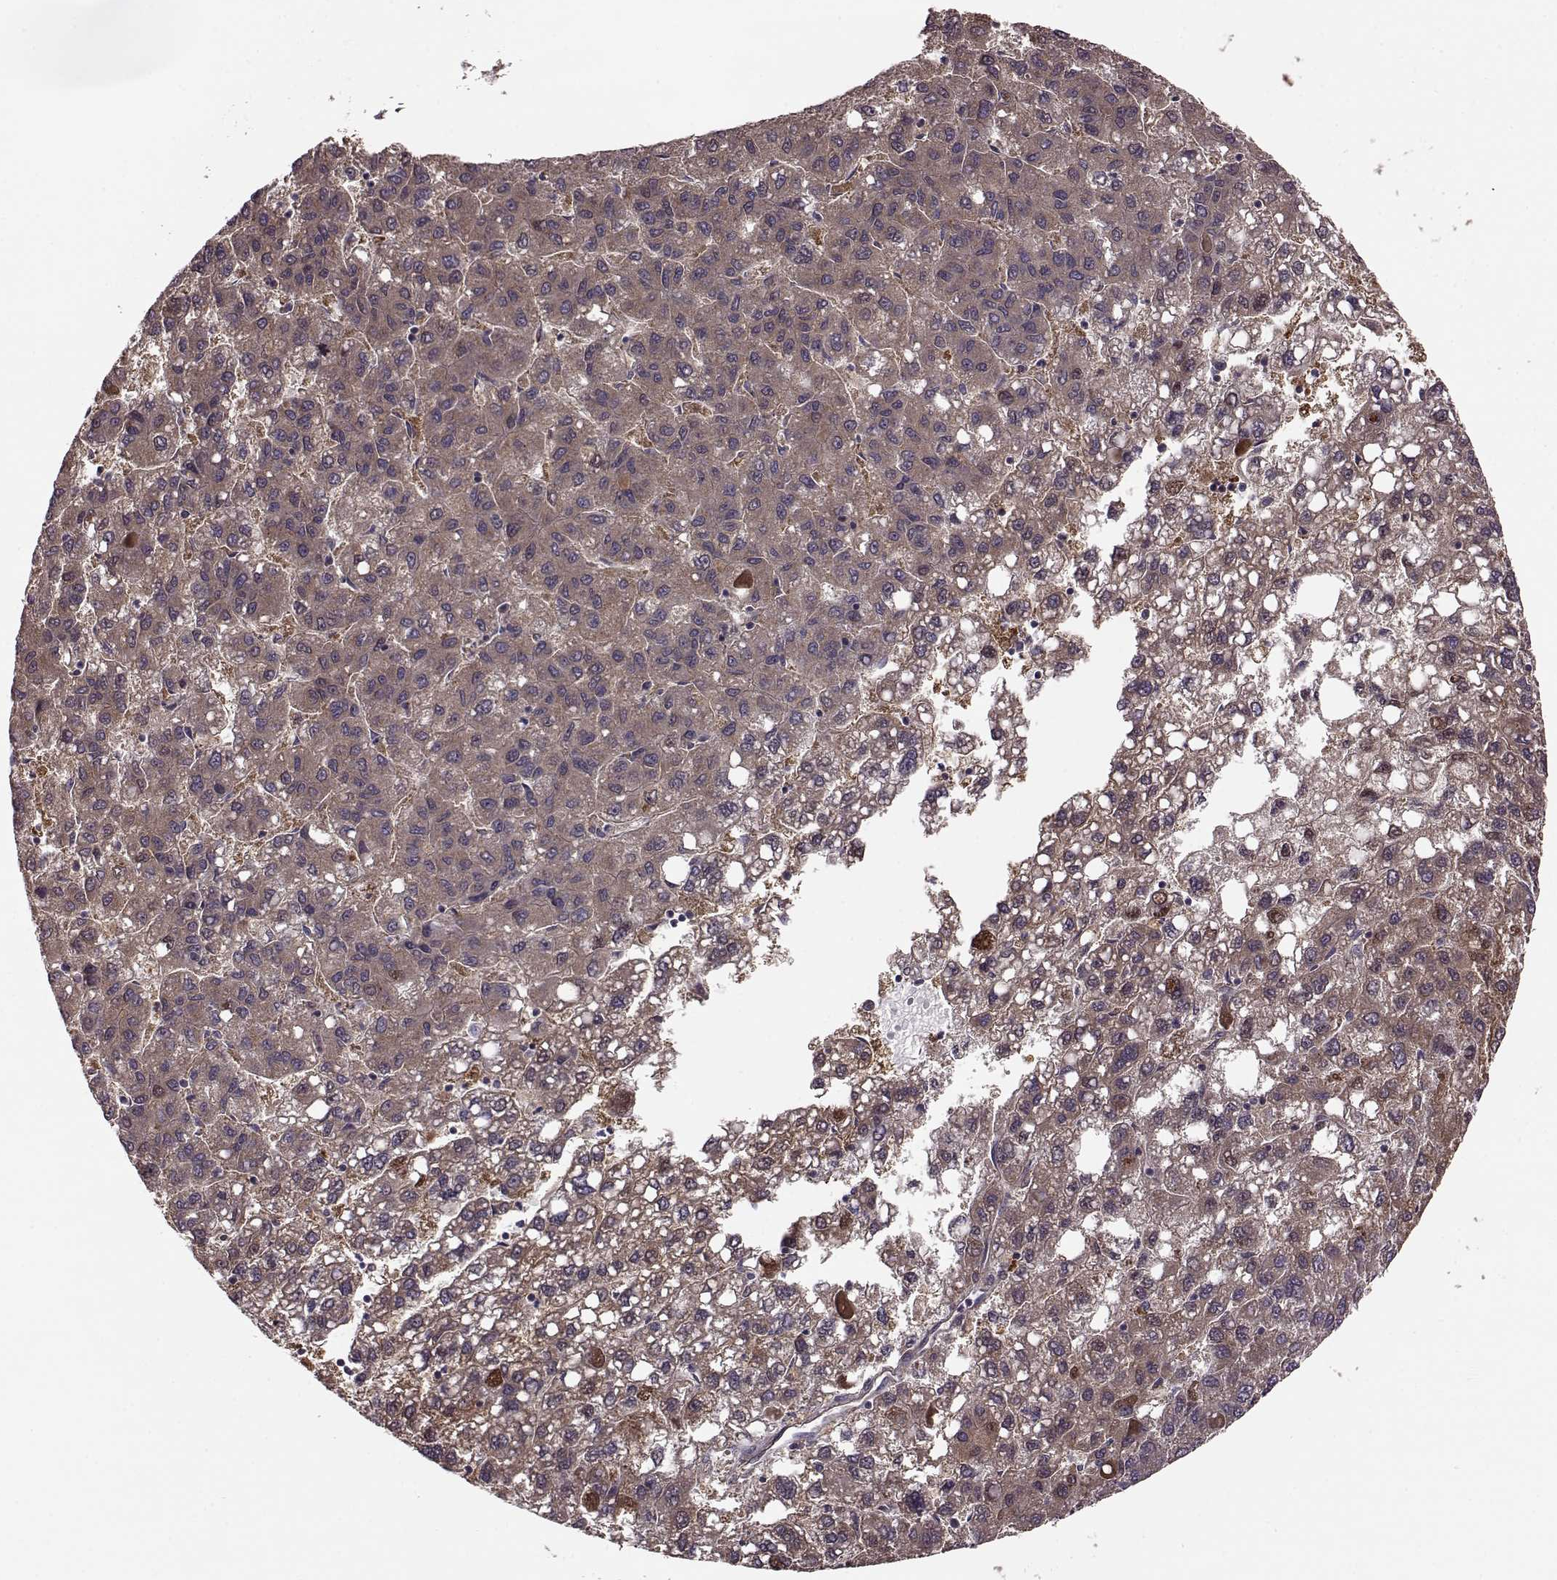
{"staining": {"intensity": "moderate", "quantity": ">75%", "location": "cytoplasmic/membranous"}, "tissue": "liver cancer", "cell_type": "Tumor cells", "image_type": "cancer", "snomed": [{"axis": "morphology", "description": "Carcinoma, Hepatocellular, NOS"}, {"axis": "topography", "description": "Liver"}], "caption": "The image reveals a brown stain indicating the presence of a protein in the cytoplasmic/membranous of tumor cells in liver cancer (hepatocellular carcinoma).", "gene": "FNIP2", "patient": {"sex": "female", "age": 82}}